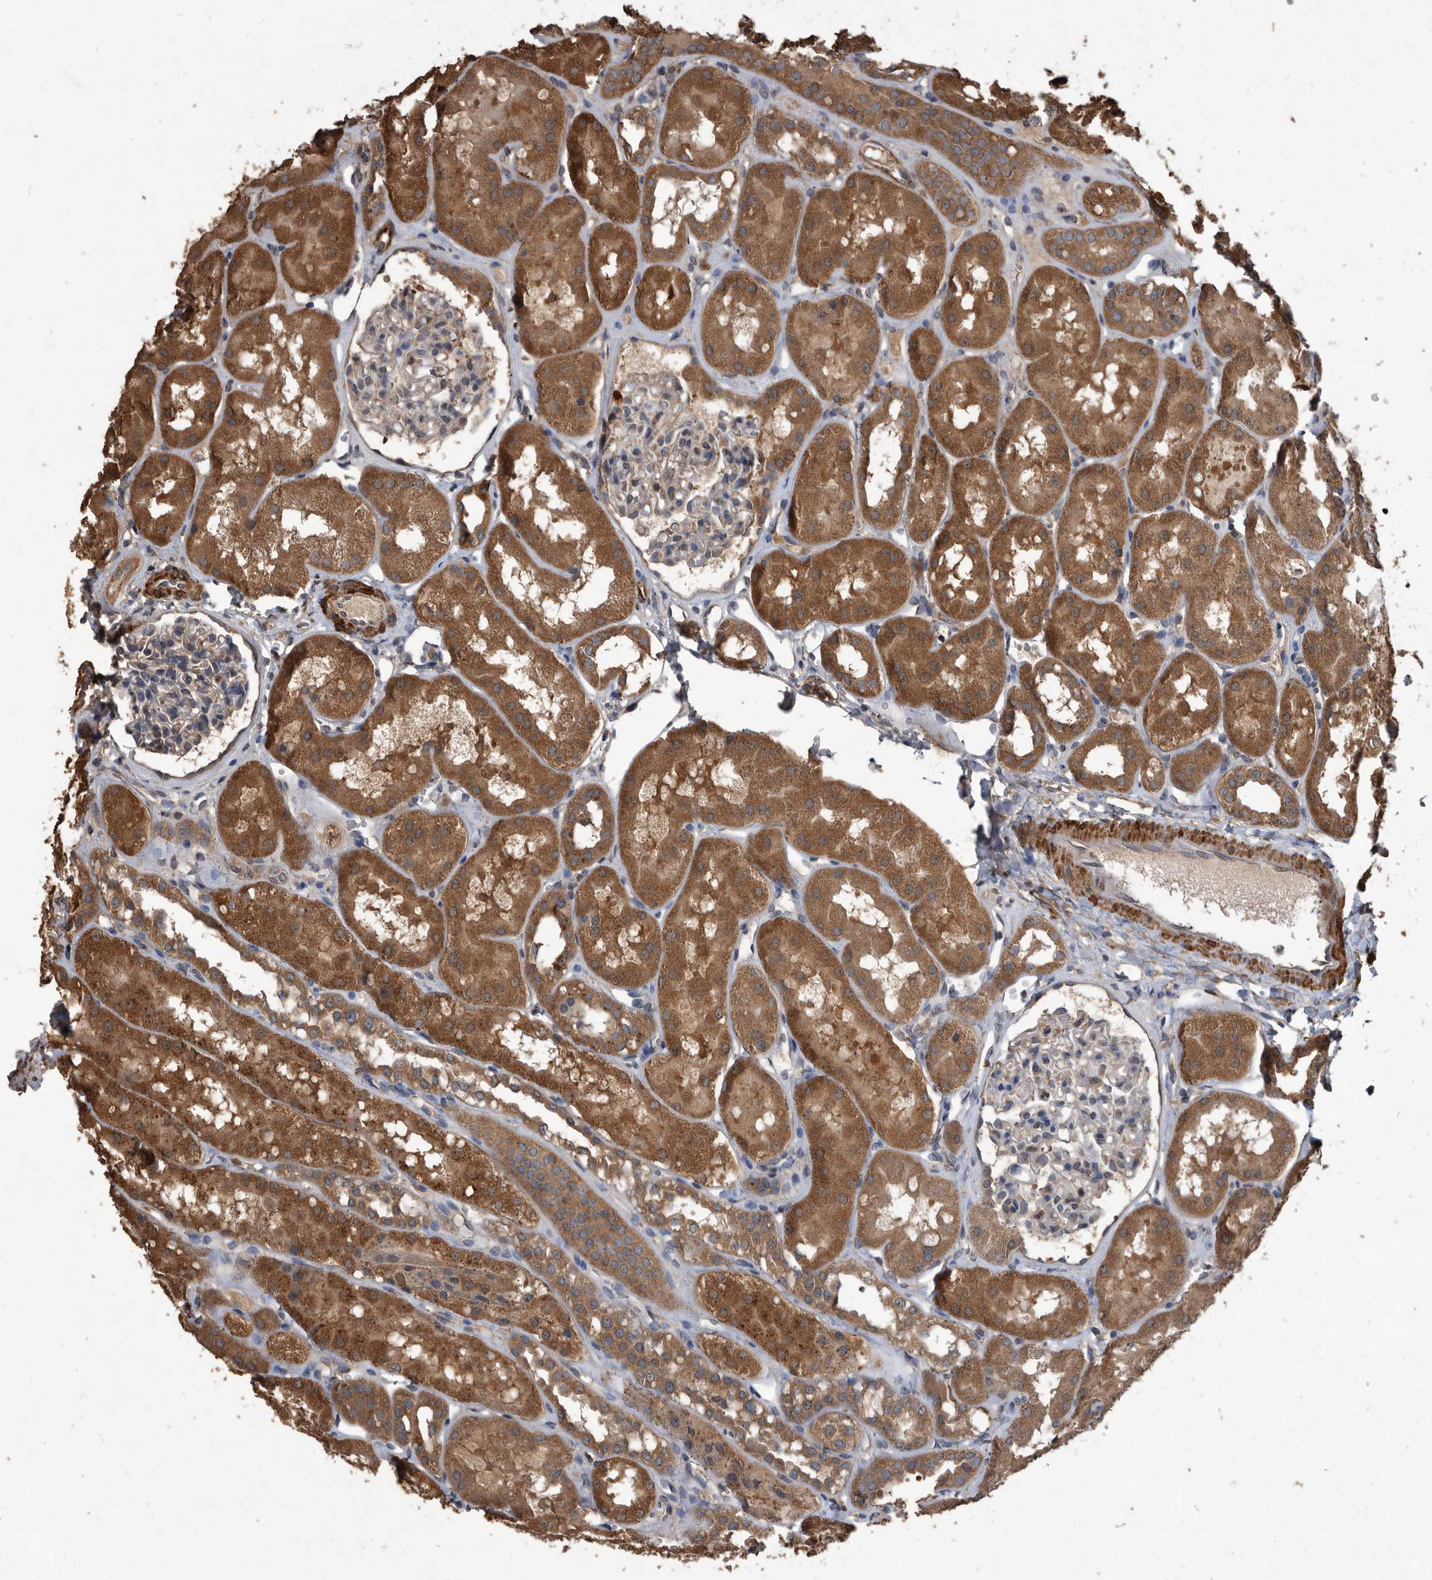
{"staining": {"intensity": "moderate", "quantity": "<25%", "location": "cytoplasmic/membranous"}, "tissue": "kidney", "cell_type": "Cells in glomeruli", "image_type": "normal", "snomed": [{"axis": "morphology", "description": "Normal tissue, NOS"}, {"axis": "topography", "description": "Kidney"}], "caption": "DAB (3,3'-diaminobenzidine) immunohistochemical staining of benign human kidney displays moderate cytoplasmic/membranous protein staining in about <25% of cells in glomeruli. (Stains: DAB (3,3'-diaminobenzidine) in brown, nuclei in blue, Microscopy: brightfield microscopy at high magnification).", "gene": "NRBP1", "patient": {"sex": "male", "age": 16}}